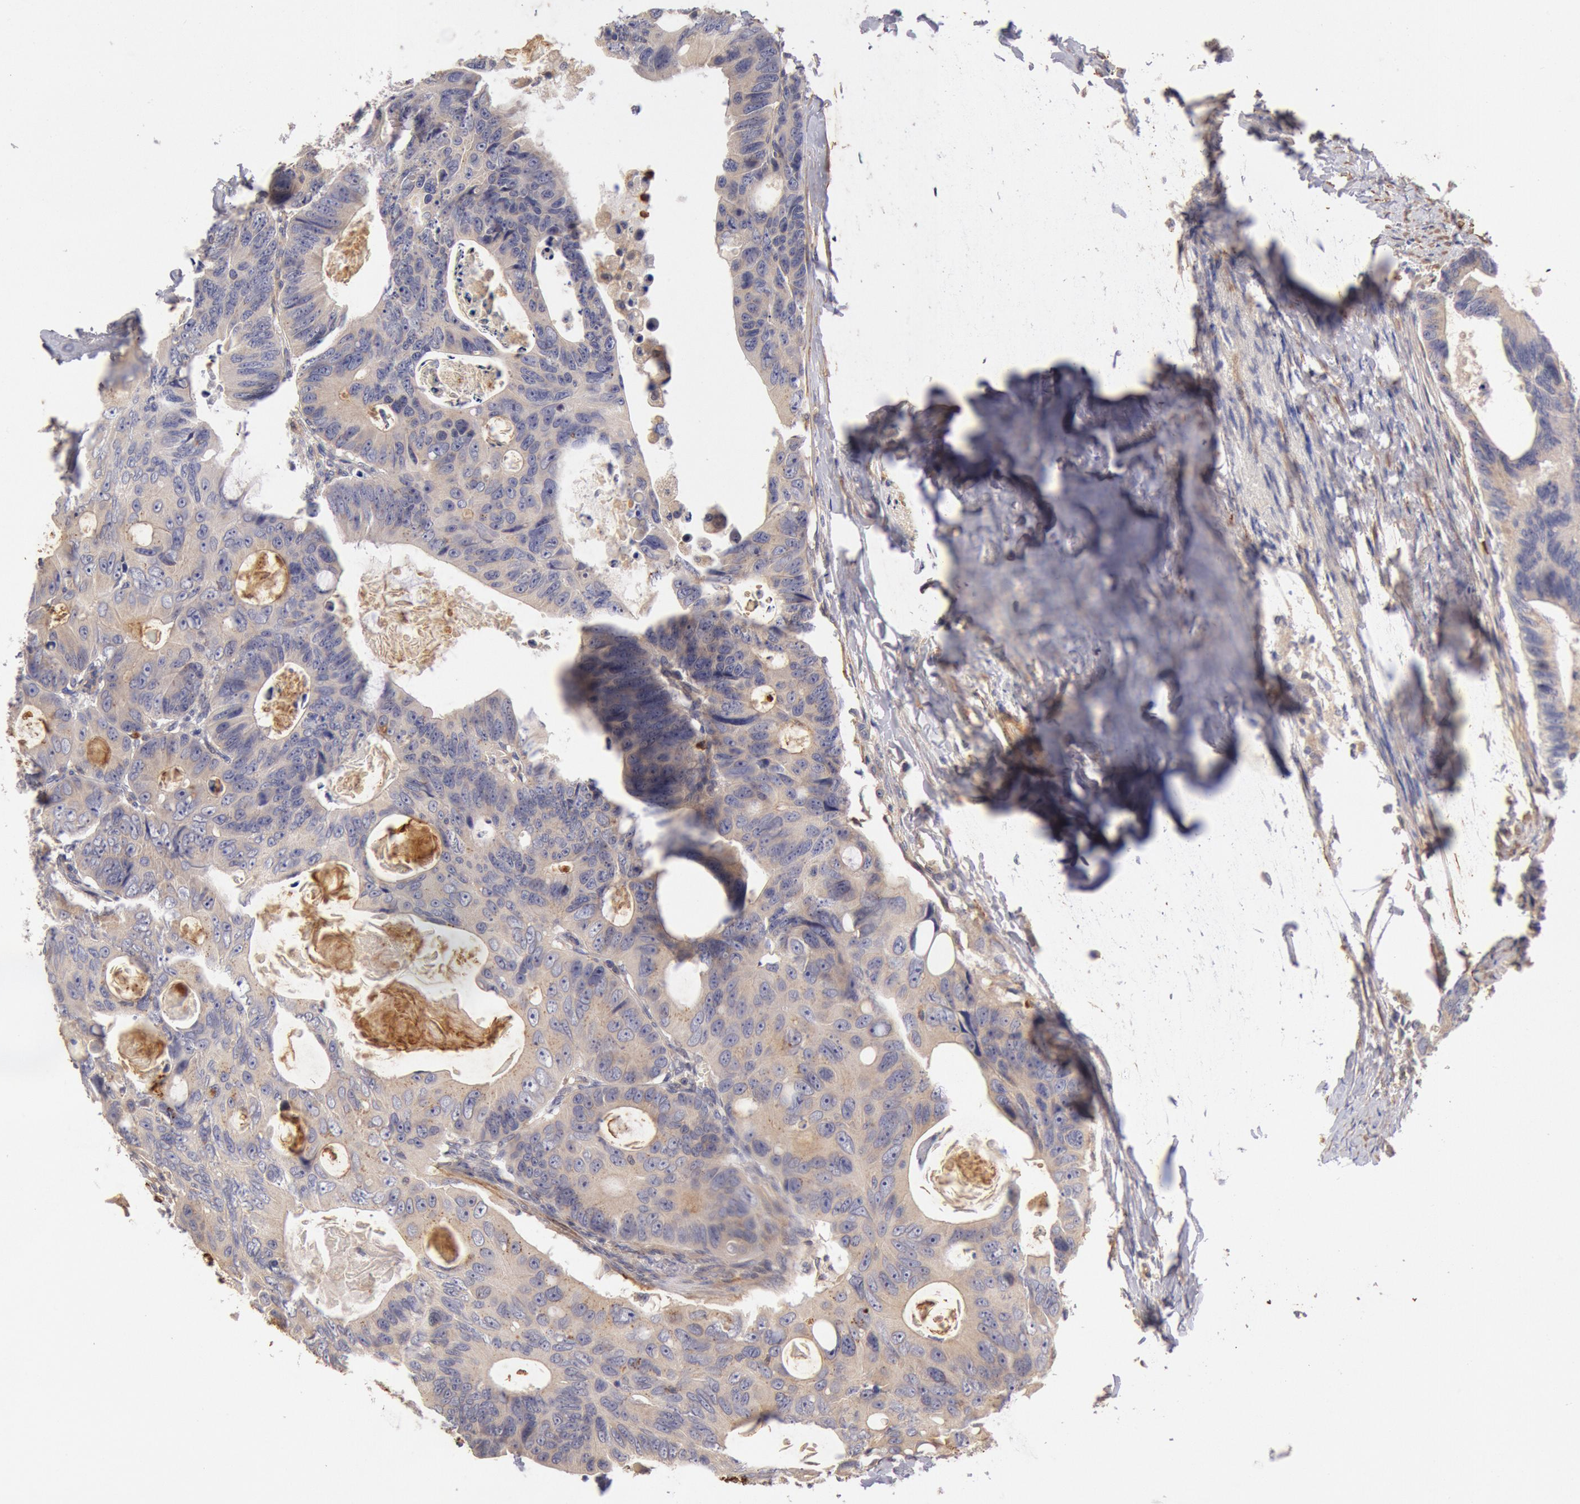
{"staining": {"intensity": "weak", "quantity": ">75%", "location": "cytoplasmic/membranous"}, "tissue": "colorectal cancer", "cell_type": "Tumor cells", "image_type": "cancer", "snomed": [{"axis": "morphology", "description": "Adenocarcinoma, NOS"}, {"axis": "topography", "description": "Colon"}], "caption": "Colorectal cancer (adenocarcinoma) stained with a protein marker reveals weak staining in tumor cells.", "gene": "TMED8", "patient": {"sex": "female", "age": 55}}